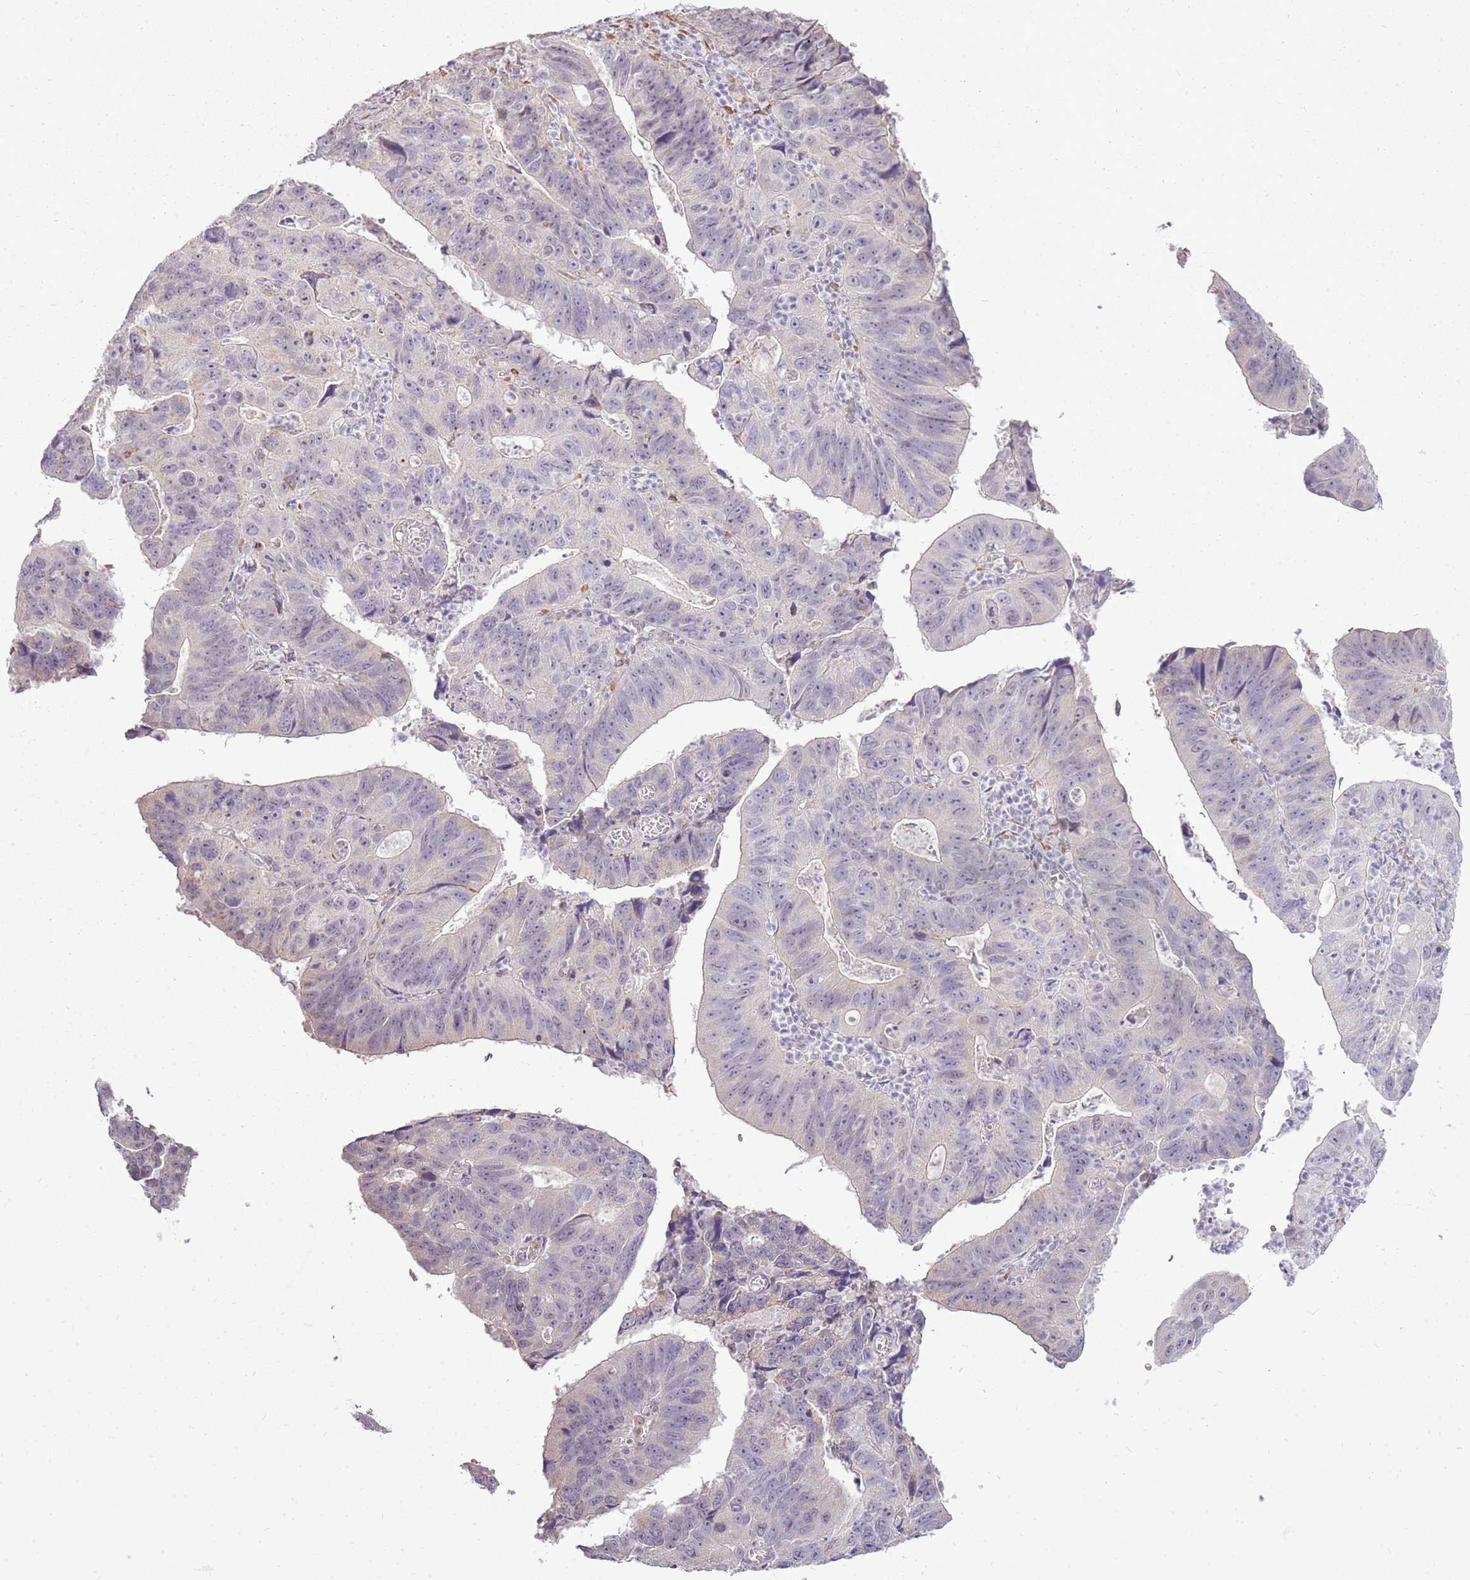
{"staining": {"intensity": "negative", "quantity": "none", "location": "none"}, "tissue": "stomach cancer", "cell_type": "Tumor cells", "image_type": "cancer", "snomed": [{"axis": "morphology", "description": "Adenocarcinoma, NOS"}, {"axis": "topography", "description": "Stomach"}], "caption": "High magnification brightfield microscopy of stomach cancer stained with DAB (3,3'-diaminobenzidine) (brown) and counterstained with hematoxylin (blue): tumor cells show no significant expression. (Stains: DAB immunohistochemistry (IHC) with hematoxylin counter stain, Microscopy: brightfield microscopy at high magnification).", "gene": "UGGT2", "patient": {"sex": "male", "age": 59}}